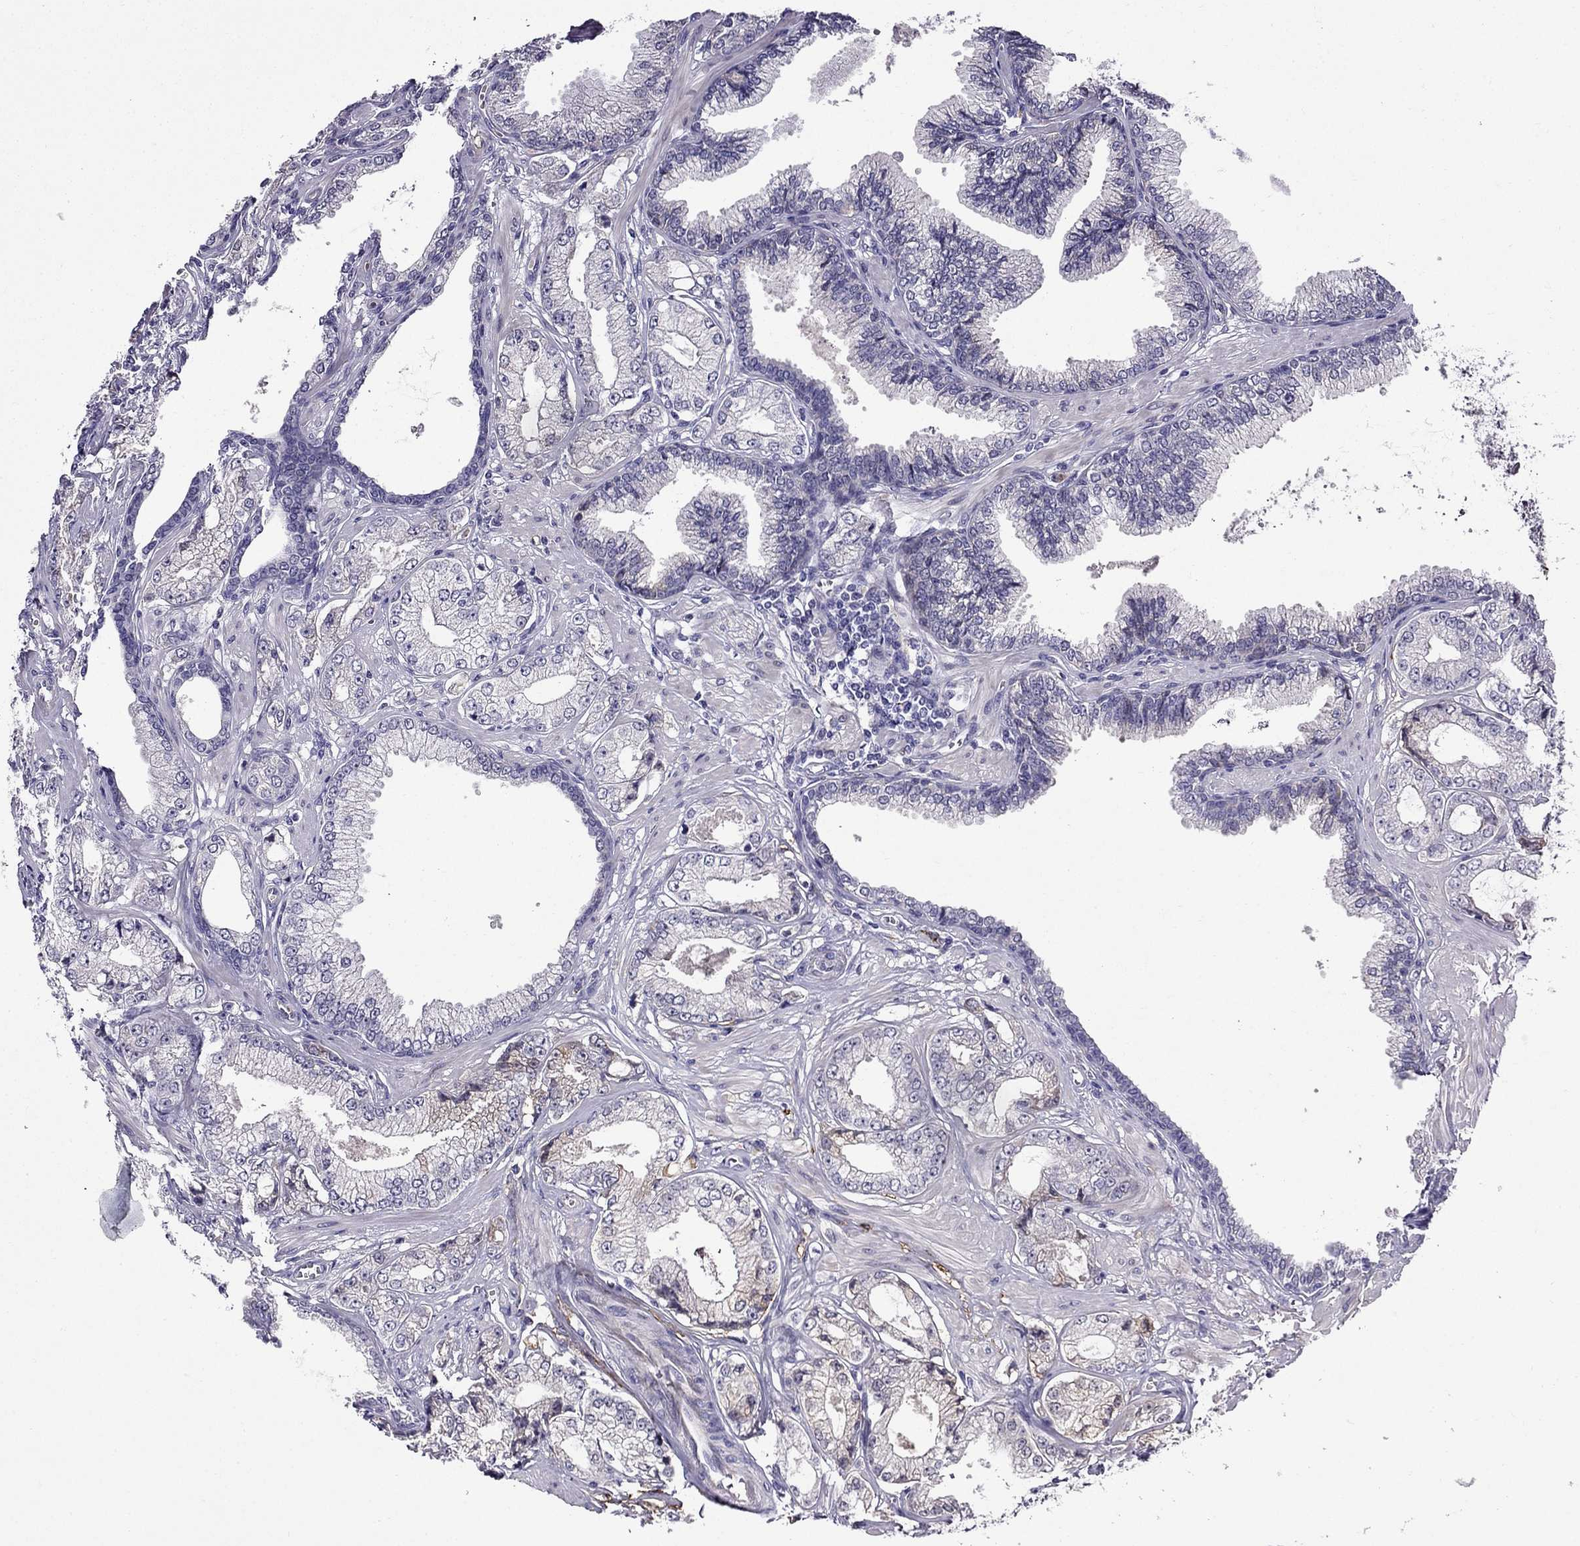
{"staining": {"intensity": "negative", "quantity": "none", "location": "none"}, "tissue": "prostate cancer", "cell_type": "Tumor cells", "image_type": "cancer", "snomed": [{"axis": "morphology", "description": "Adenocarcinoma, NOS"}, {"axis": "topography", "description": "Prostate"}], "caption": "Tumor cells are negative for brown protein staining in adenocarcinoma (prostate).", "gene": "PI16", "patient": {"sex": "male", "age": 64}}